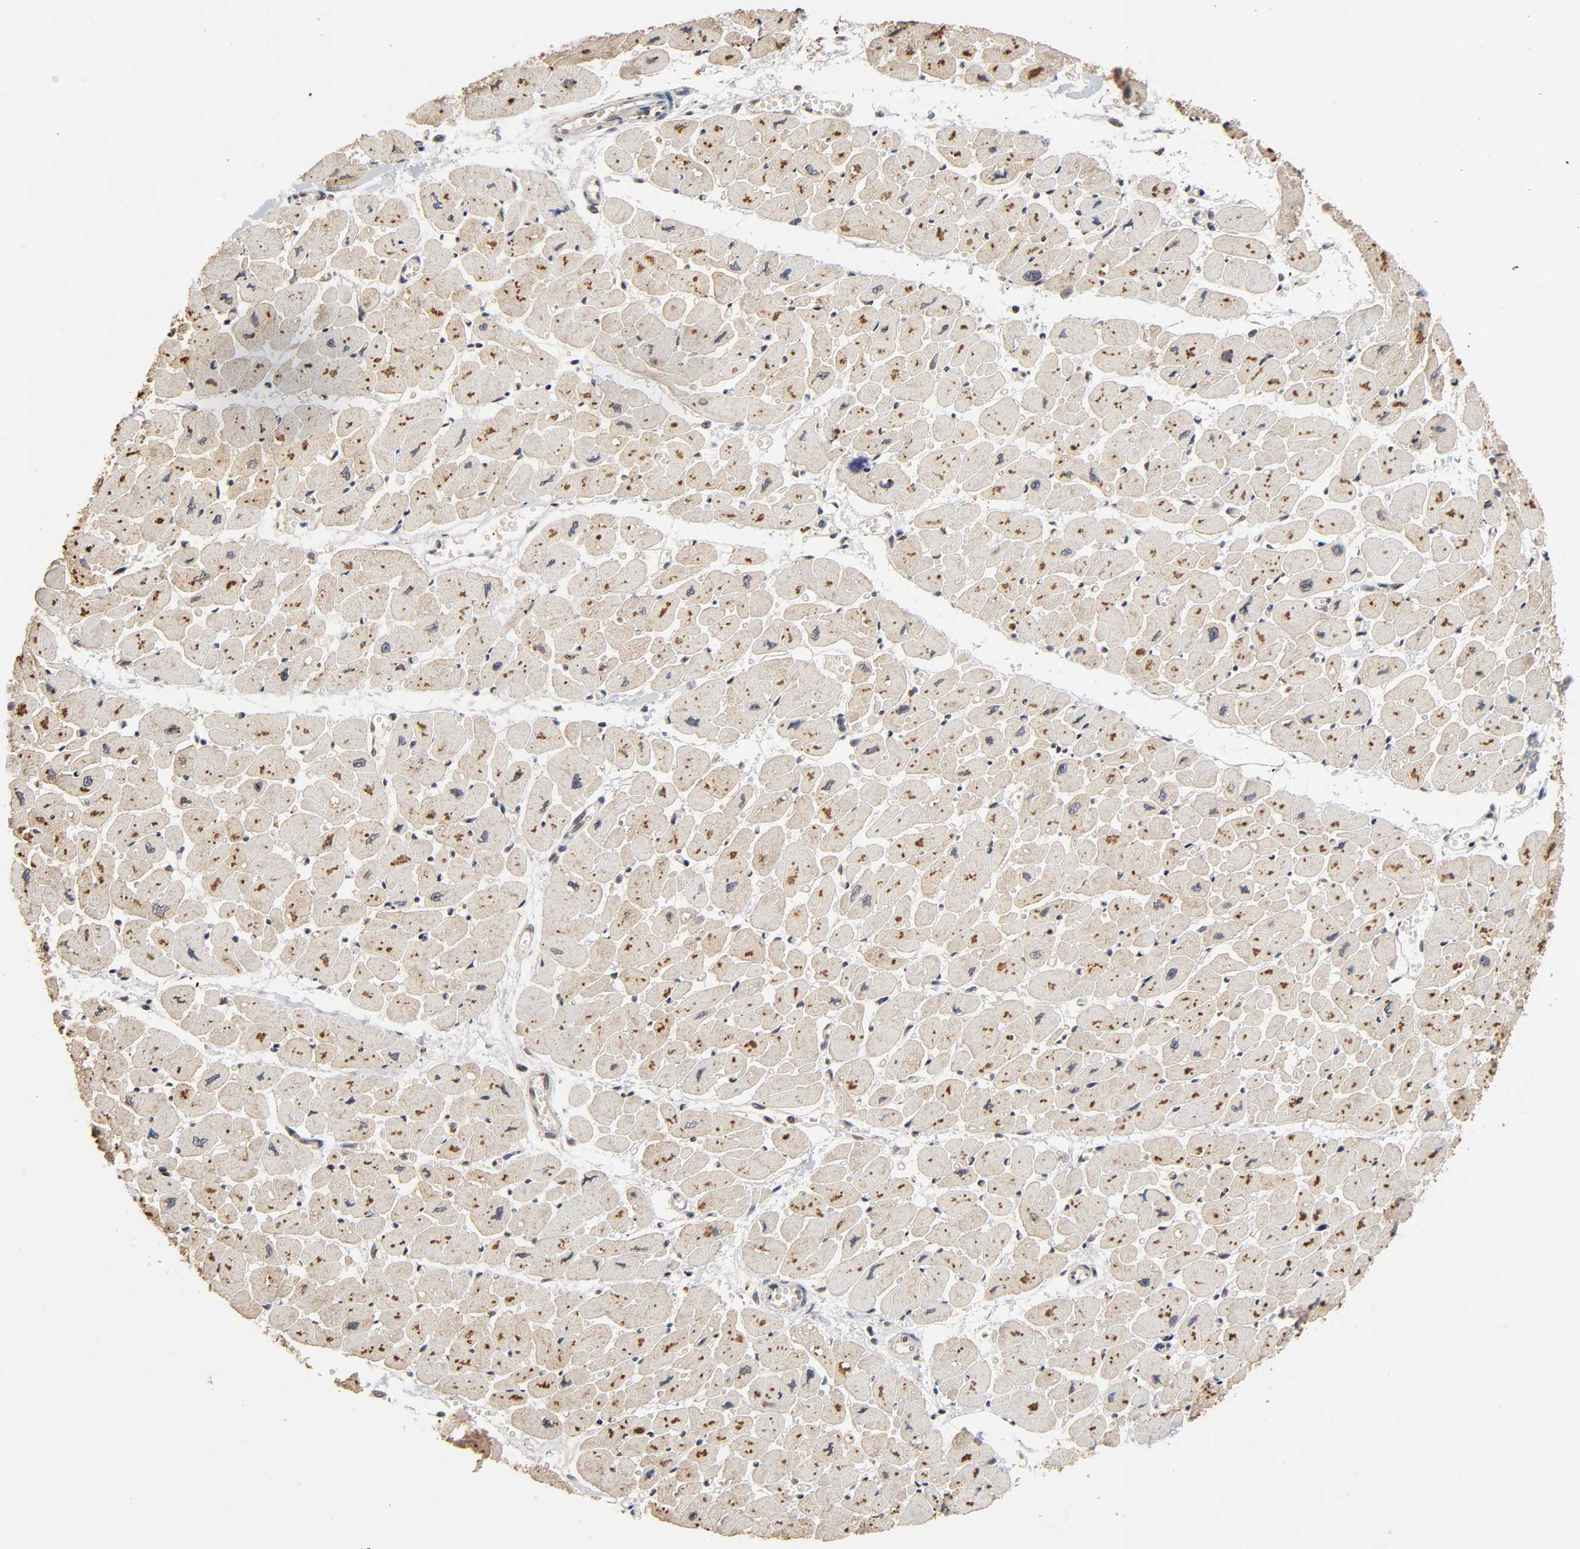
{"staining": {"intensity": "moderate", "quantity": "25%-75%", "location": "cytoplasmic/membranous,nuclear"}, "tissue": "heart muscle", "cell_type": "Cardiomyocytes", "image_type": "normal", "snomed": [{"axis": "morphology", "description": "Normal tissue, NOS"}, {"axis": "topography", "description": "Heart"}], "caption": "Immunohistochemical staining of normal human heart muscle reveals 25%-75% levels of moderate cytoplasmic/membranous,nuclear protein expression in approximately 25%-75% of cardiomyocytes.", "gene": "ZNF384", "patient": {"sex": "female", "age": 54}}